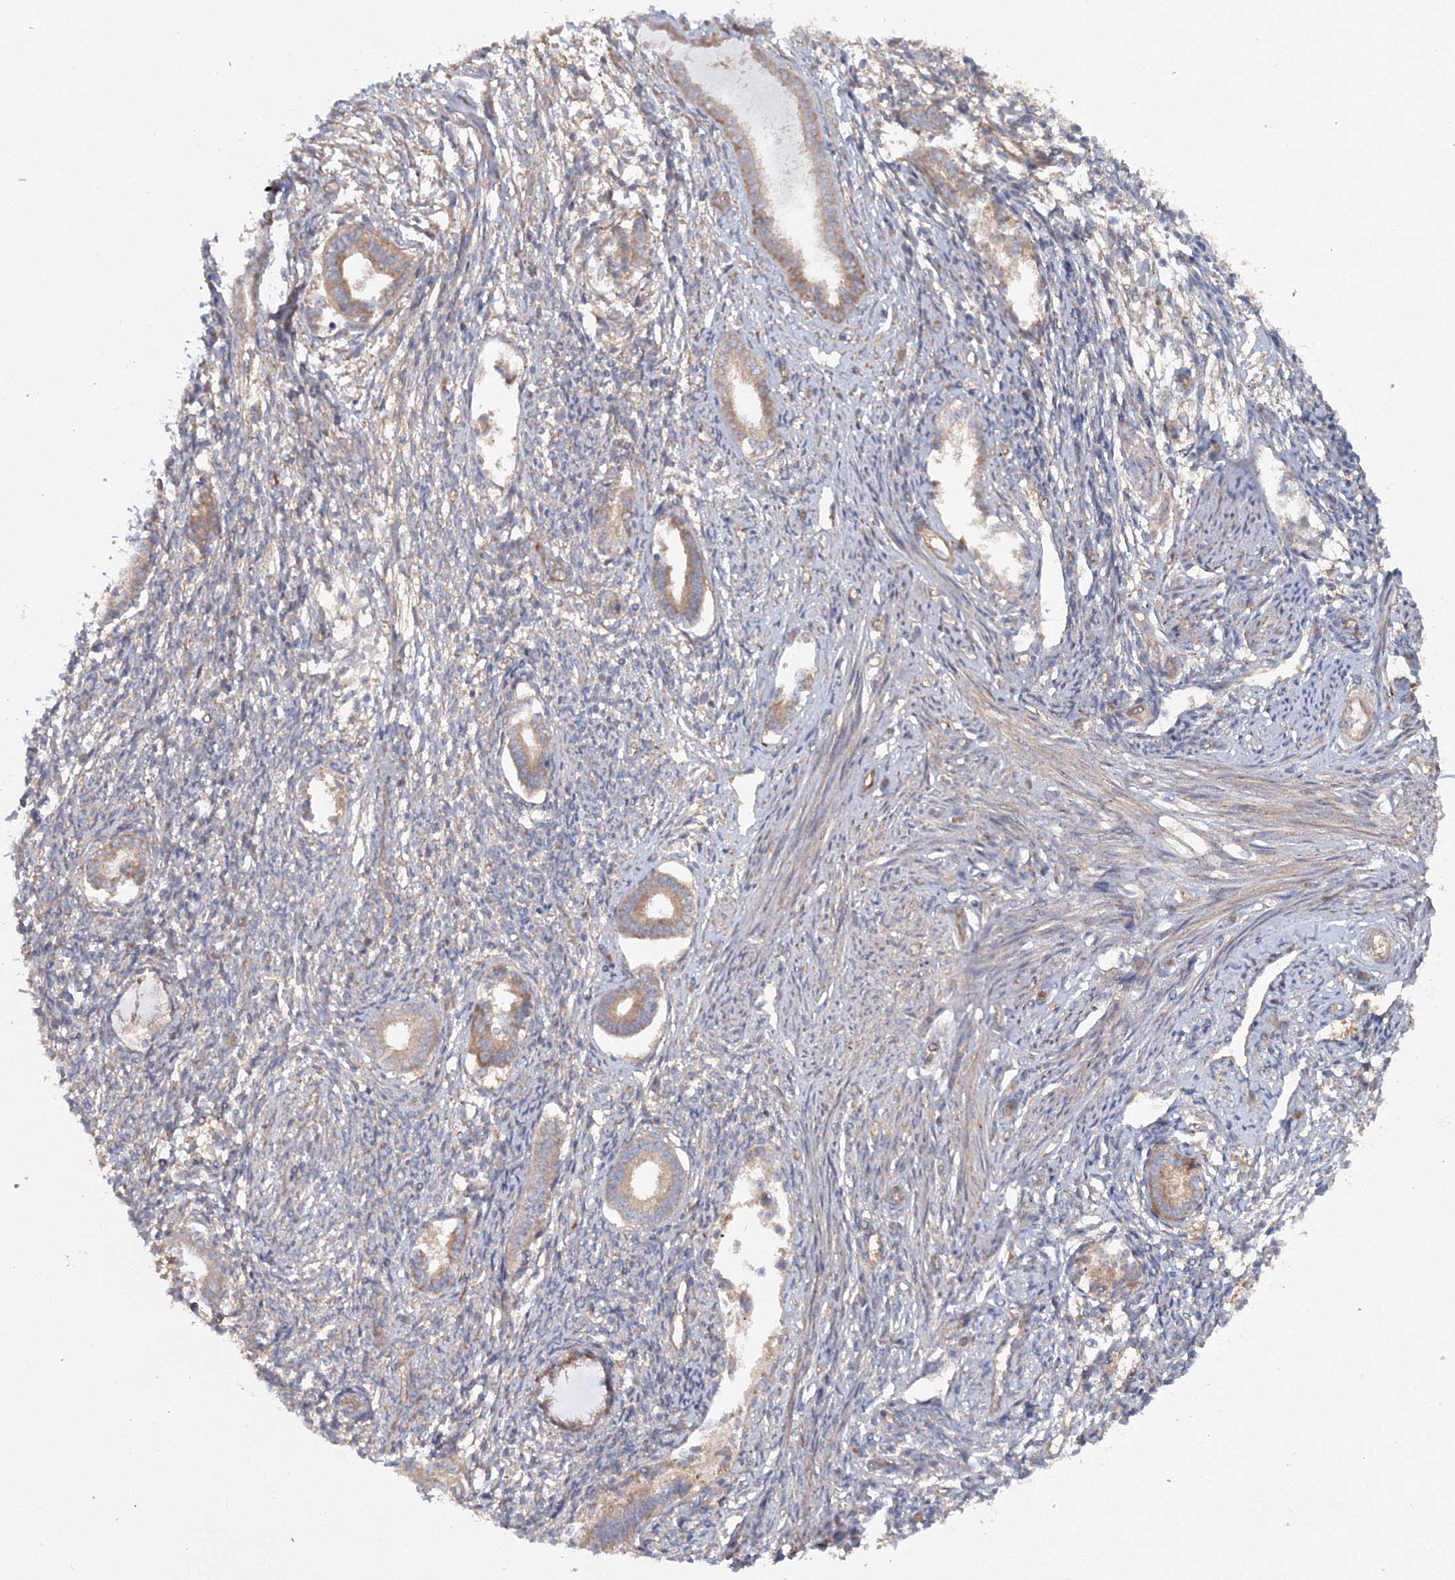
{"staining": {"intensity": "negative", "quantity": "none", "location": "none"}, "tissue": "endometrium", "cell_type": "Cells in endometrial stroma", "image_type": "normal", "snomed": [{"axis": "morphology", "description": "Normal tissue, NOS"}, {"axis": "topography", "description": "Endometrium"}], "caption": "Immunohistochemistry (IHC) image of unremarkable human endometrium stained for a protein (brown), which reveals no positivity in cells in endometrial stroma.", "gene": "EXOC1", "patient": {"sex": "female", "age": 56}}